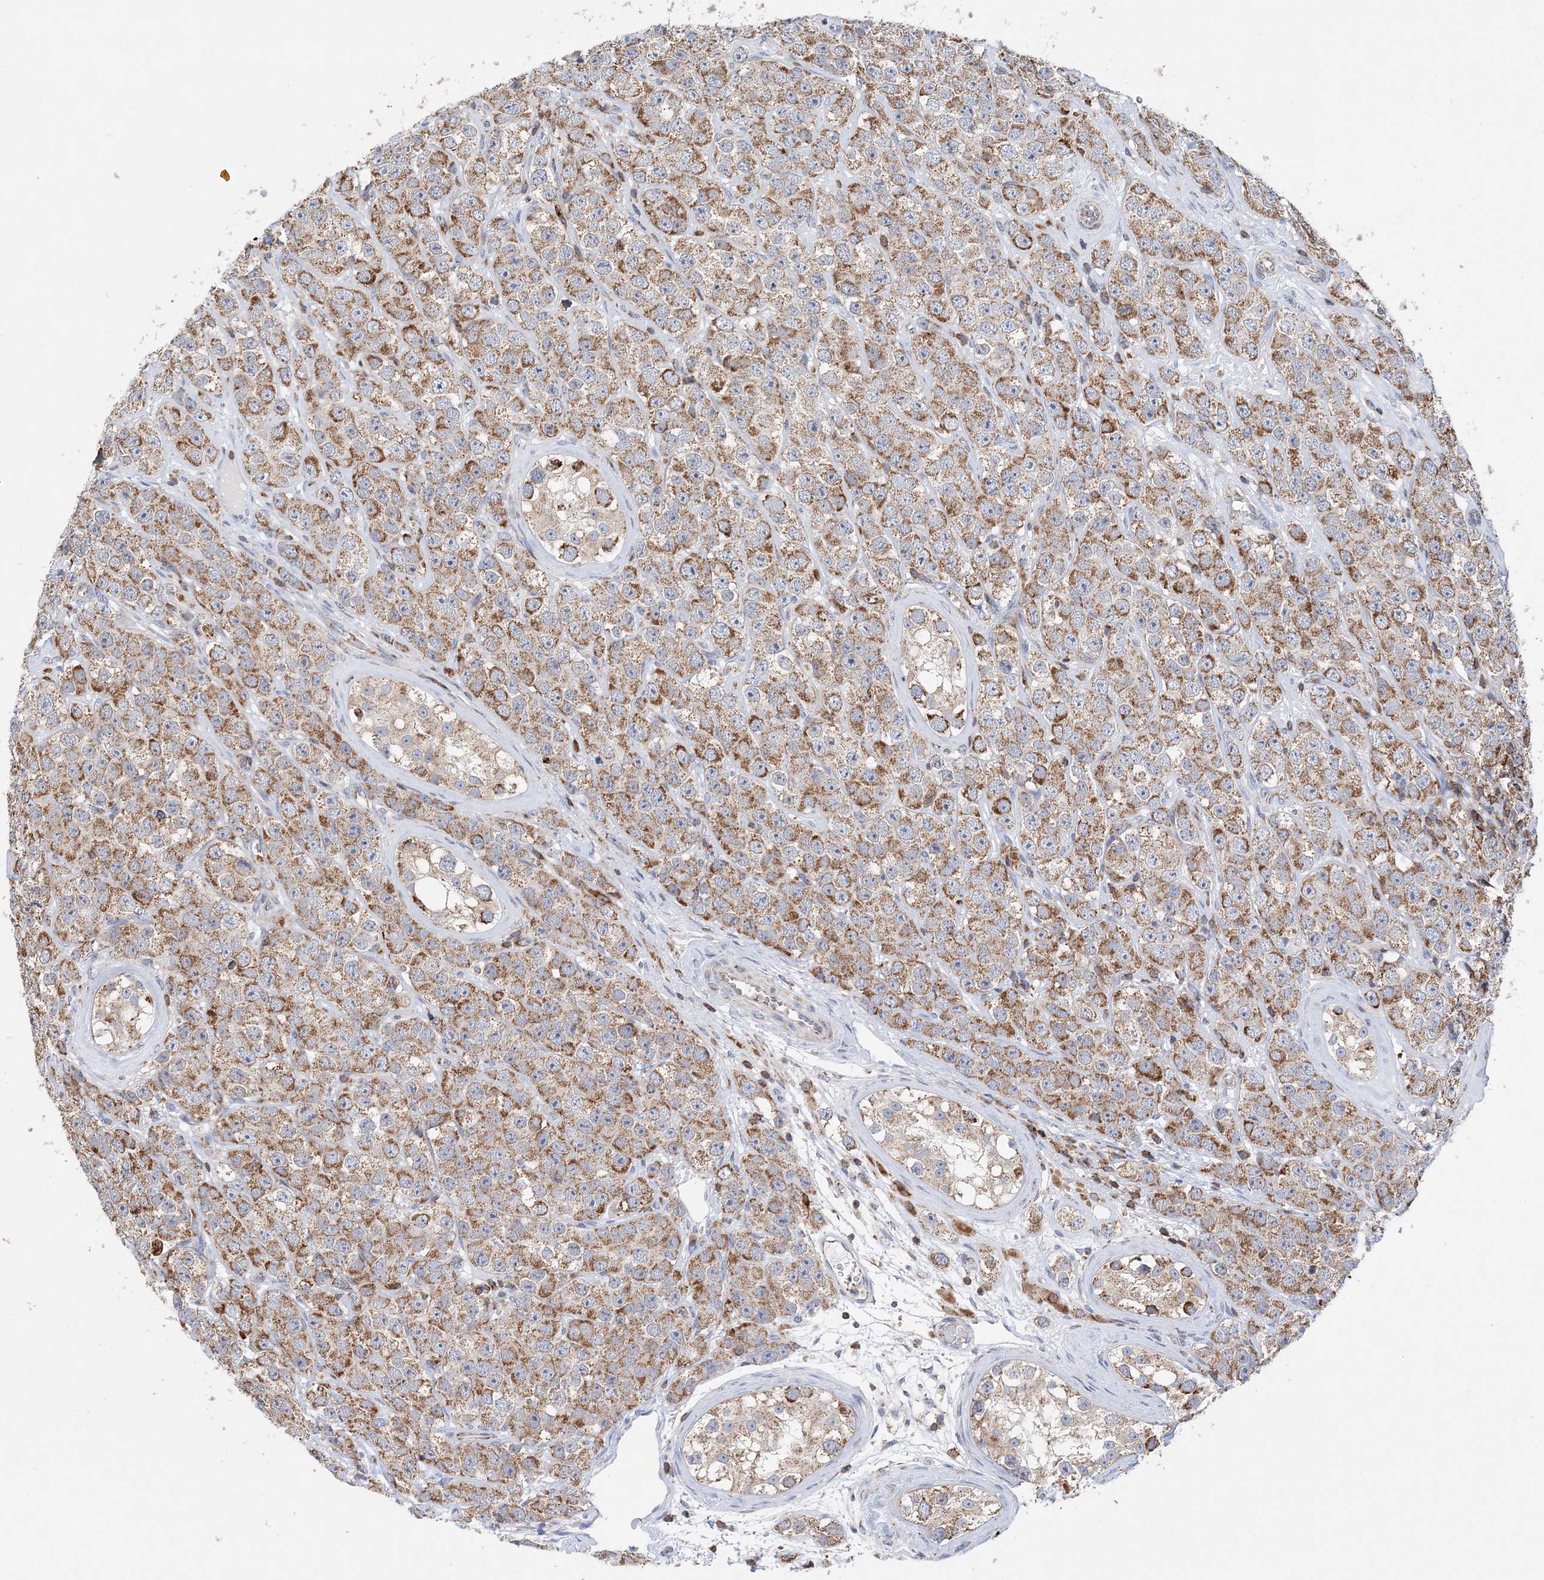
{"staining": {"intensity": "moderate", "quantity": ">75%", "location": "cytoplasmic/membranous"}, "tissue": "testis cancer", "cell_type": "Tumor cells", "image_type": "cancer", "snomed": [{"axis": "morphology", "description": "Seminoma, NOS"}, {"axis": "topography", "description": "Testis"}], "caption": "A photomicrograph of seminoma (testis) stained for a protein displays moderate cytoplasmic/membranous brown staining in tumor cells. The protein is shown in brown color, while the nuclei are stained blue.", "gene": "TTC32", "patient": {"sex": "male", "age": 28}}